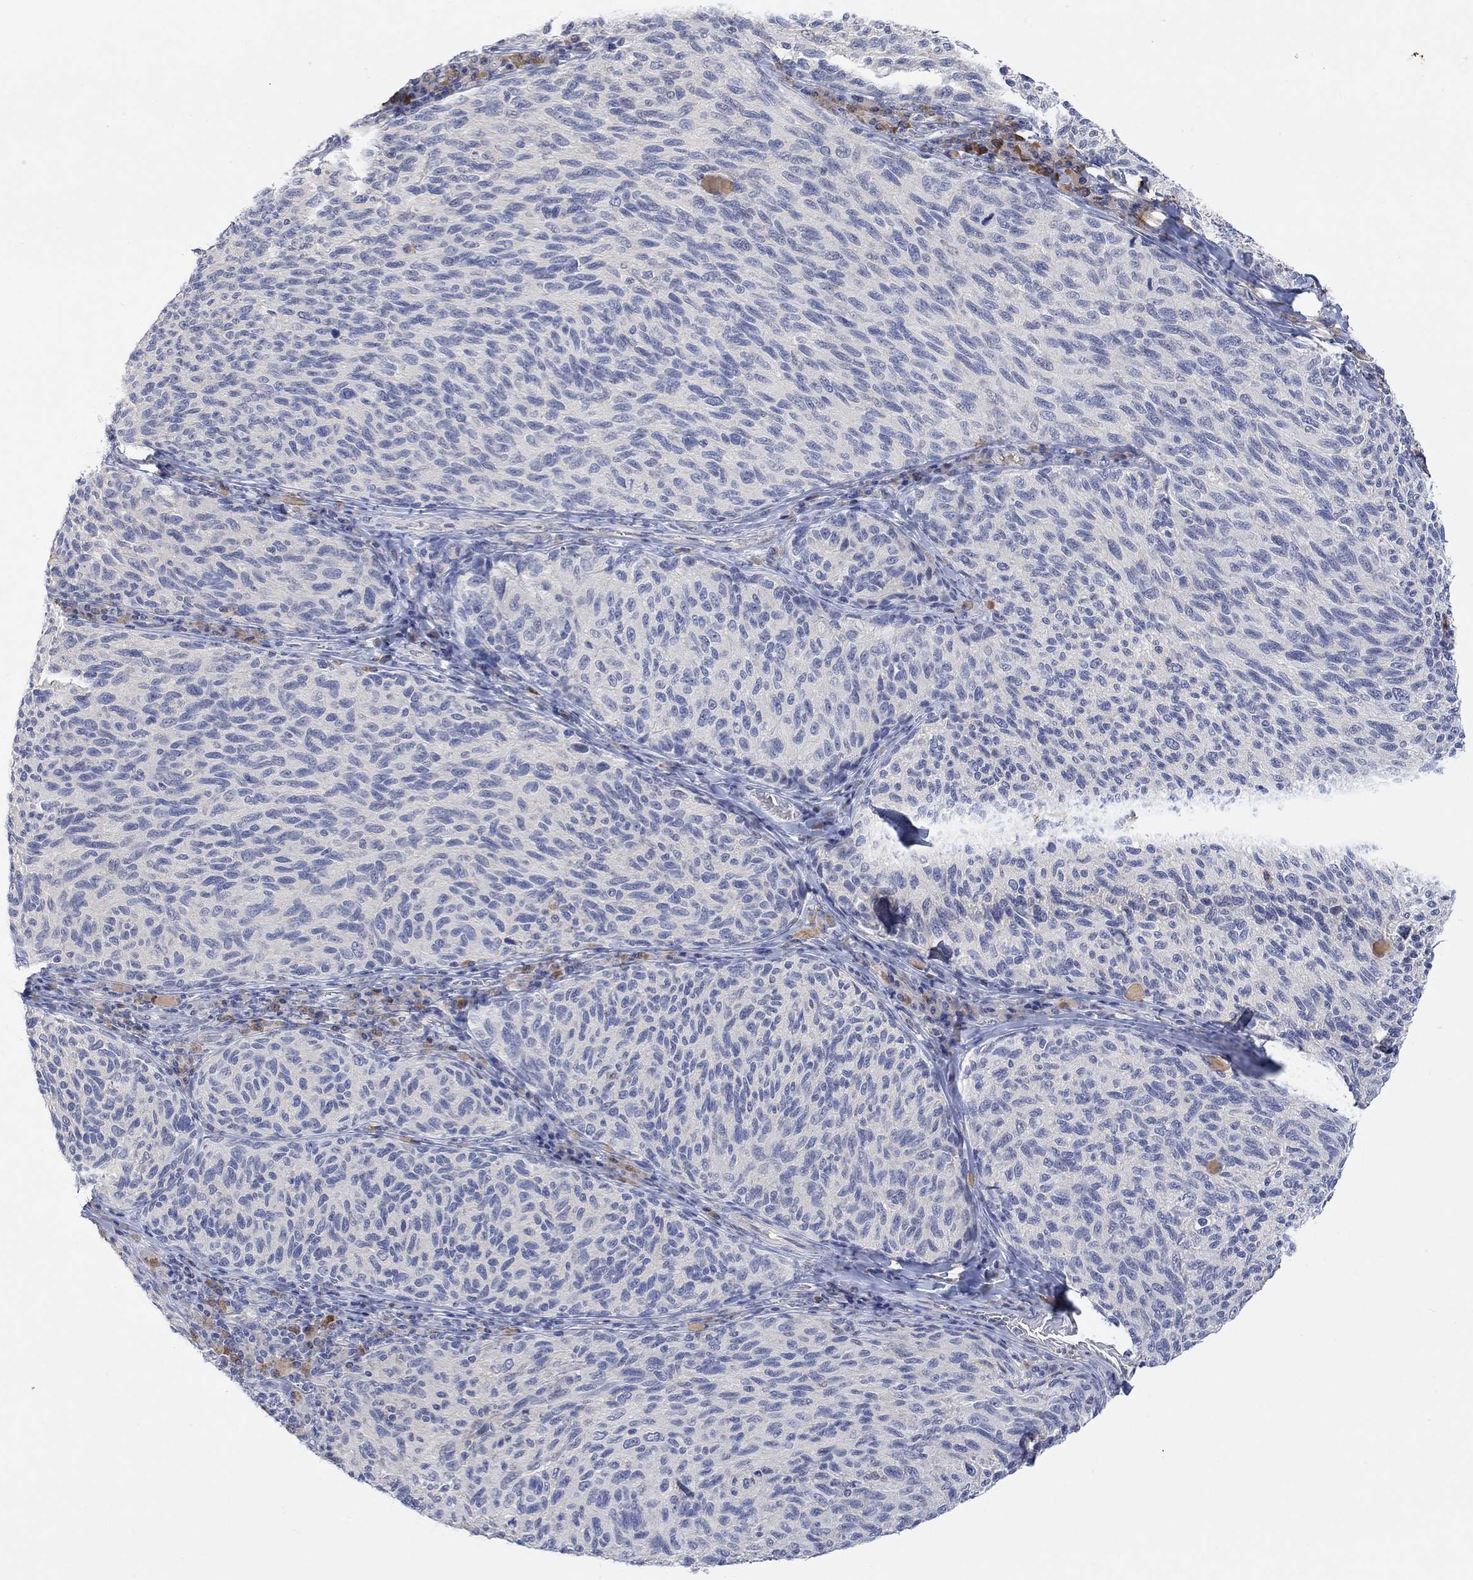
{"staining": {"intensity": "negative", "quantity": "none", "location": "none"}, "tissue": "melanoma", "cell_type": "Tumor cells", "image_type": "cancer", "snomed": [{"axis": "morphology", "description": "Malignant melanoma, NOS"}, {"axis": "topography", "description": "Skin"}], "caption": "DAB immunohistochemical staining of melanoma displays no significant staining in tumor cells.", "gene": "MSTN", "patient": {"sex": "female", "age": 73}}